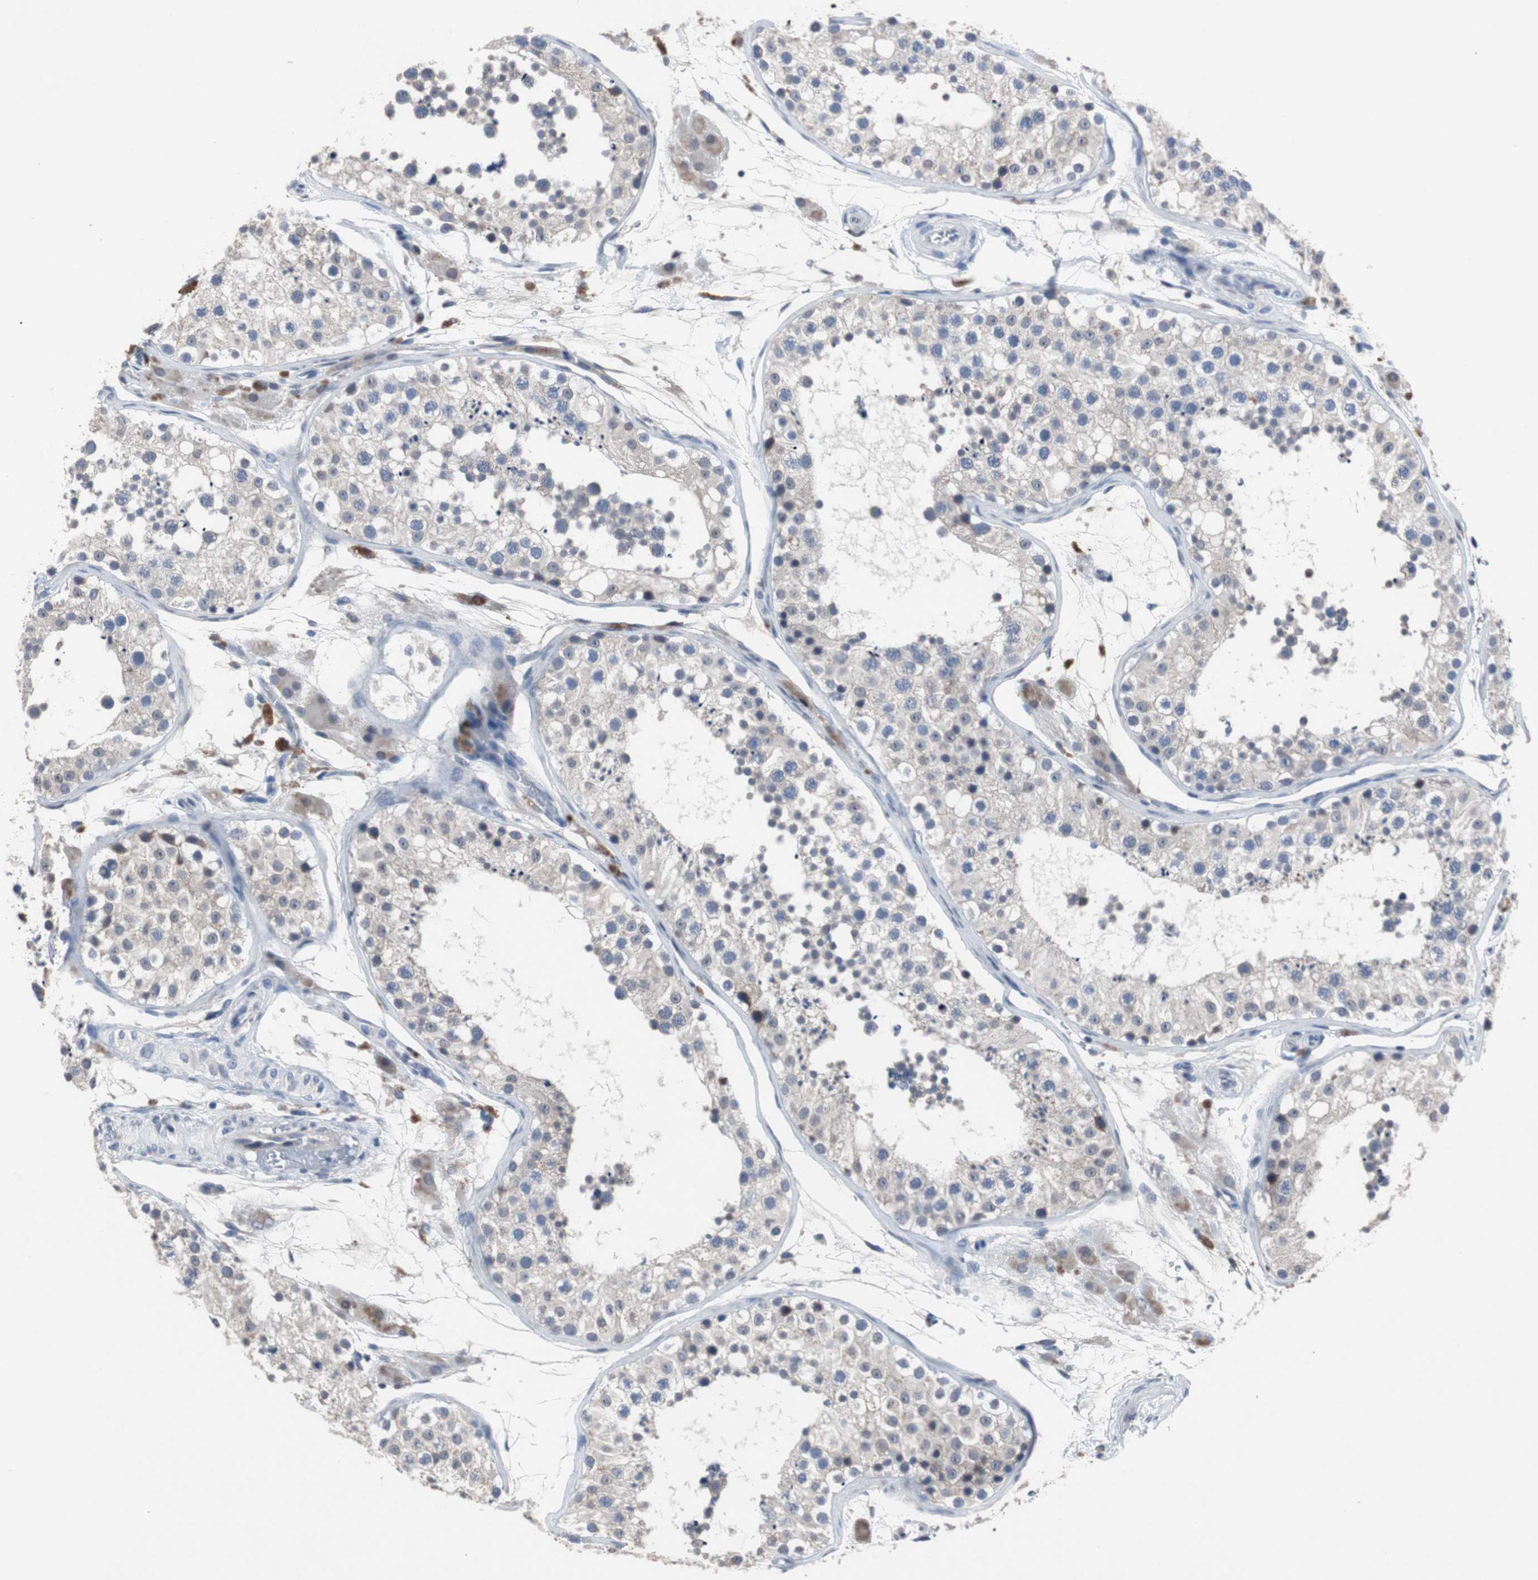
{"staining": {"intensity": "negative", "quantity": "none", "location": "none"}, "tissue": "testis", "cell_type": "Cells in seminiferous ducts", "image_type": "normal", "snomed": [{"axis": "morphology", "description": "Normal tissue, NOS"}, {"axis": "topography", "description": "Testis"}], "caption": "A high-resolution photomicrograph shows IHC staining of normal testis, which reveals no significant expression in cells in seminiferous ducts.", "gene": "RBM47", "patient": {"sex": "male", "age": 26}}